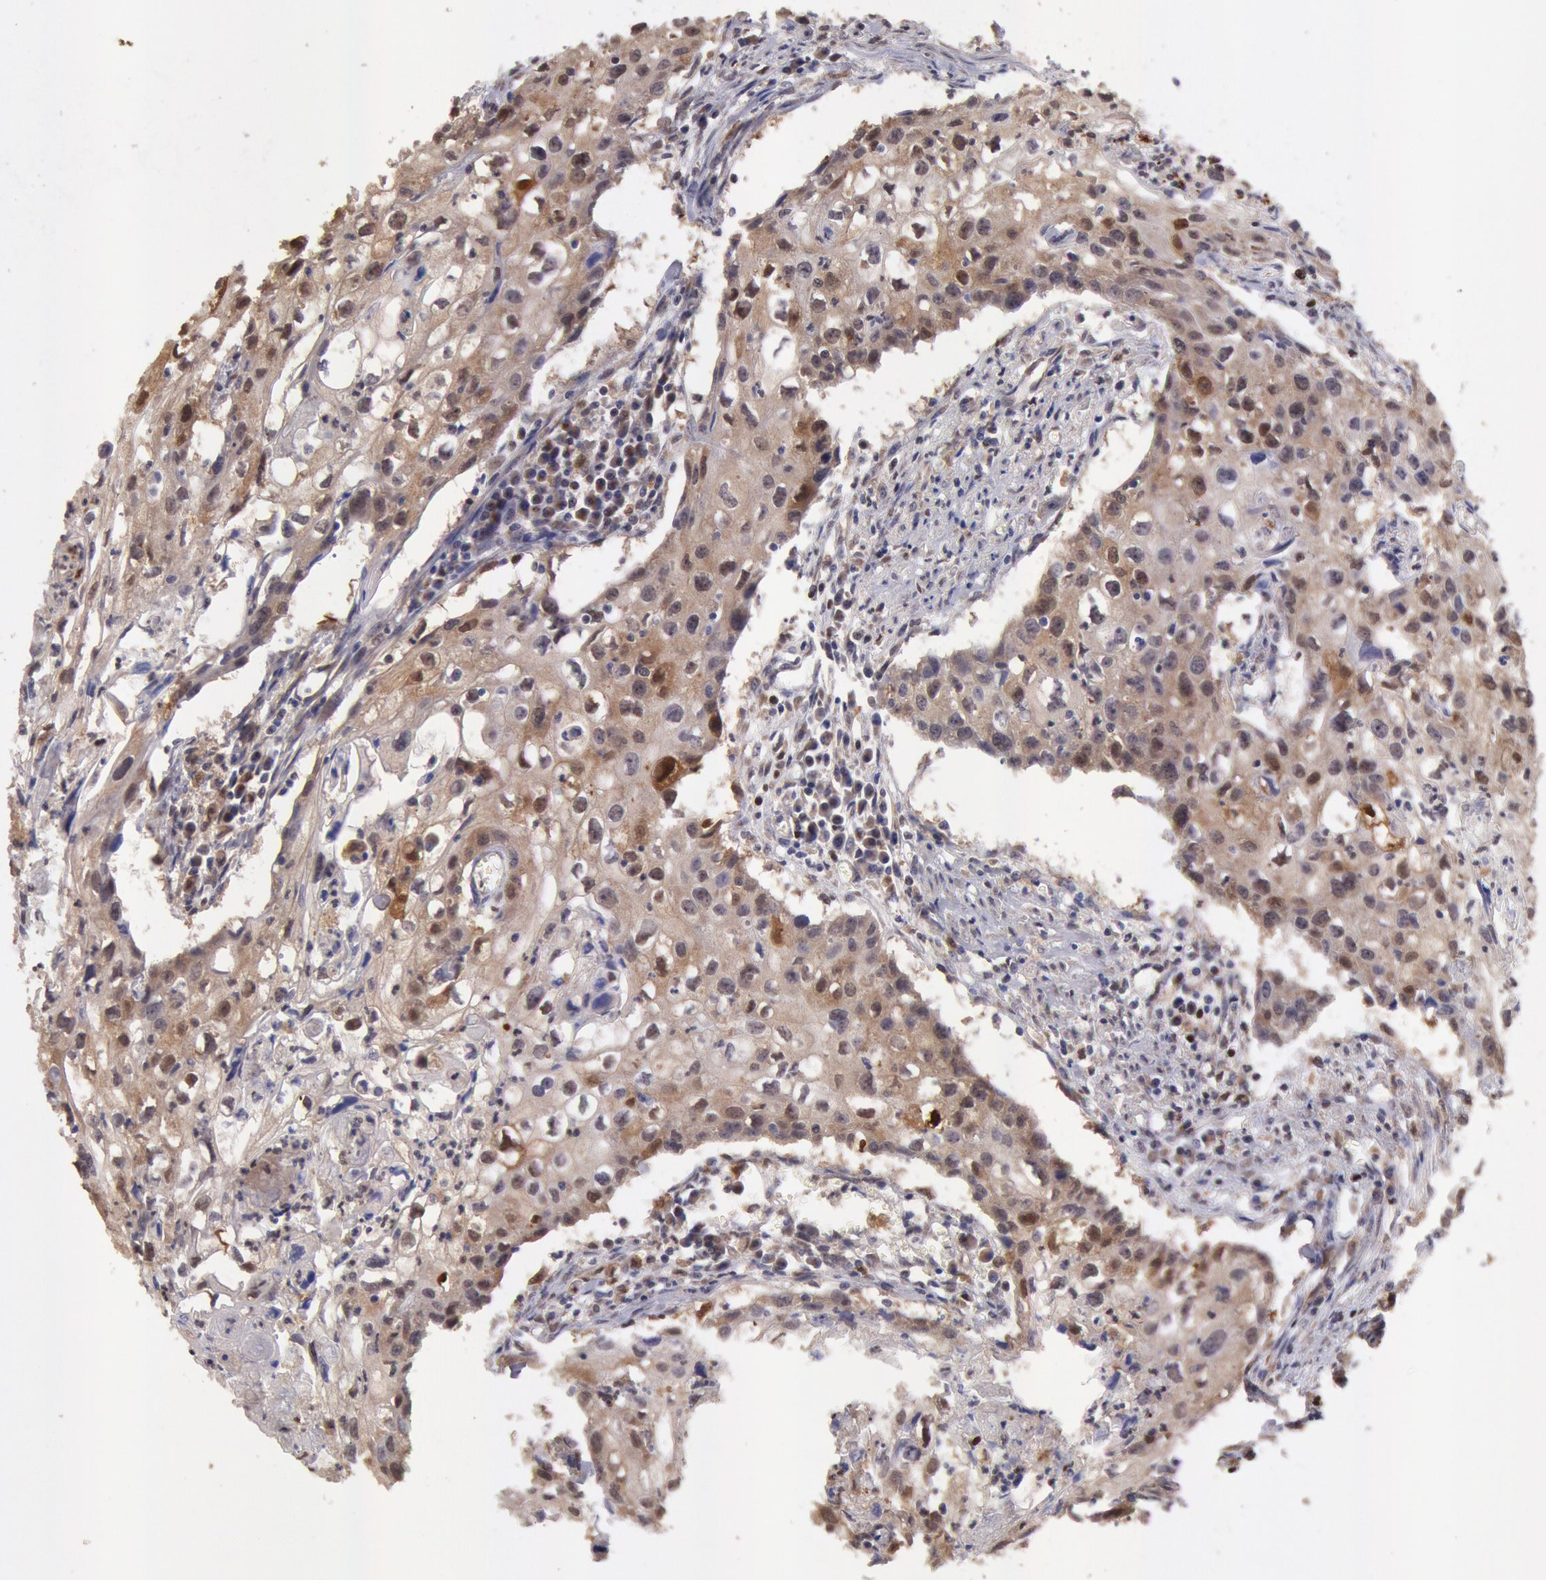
{"staining": {"intensity": "moderate", "quantity": ">75%", "location": "cytoplasmic/membranous,nuclear"}, "tissue": "urothelial cancer", "cell_type": "Tumor cells", "image_type": "cancer", "snomed": [{"axis": "morphology", "description": "Urothelial carcinoma, High grade"}, {"axis": "topography", "description": "Urinary bladder"}], "caption": "Protein staining reveals moderate cytoplasmic/membranous and nuclear staining in about >75% of tumor cells in high-grade urothelial carcinoma.", "gene": "COMT", "patient": {"sex": "male", "age": 54}}